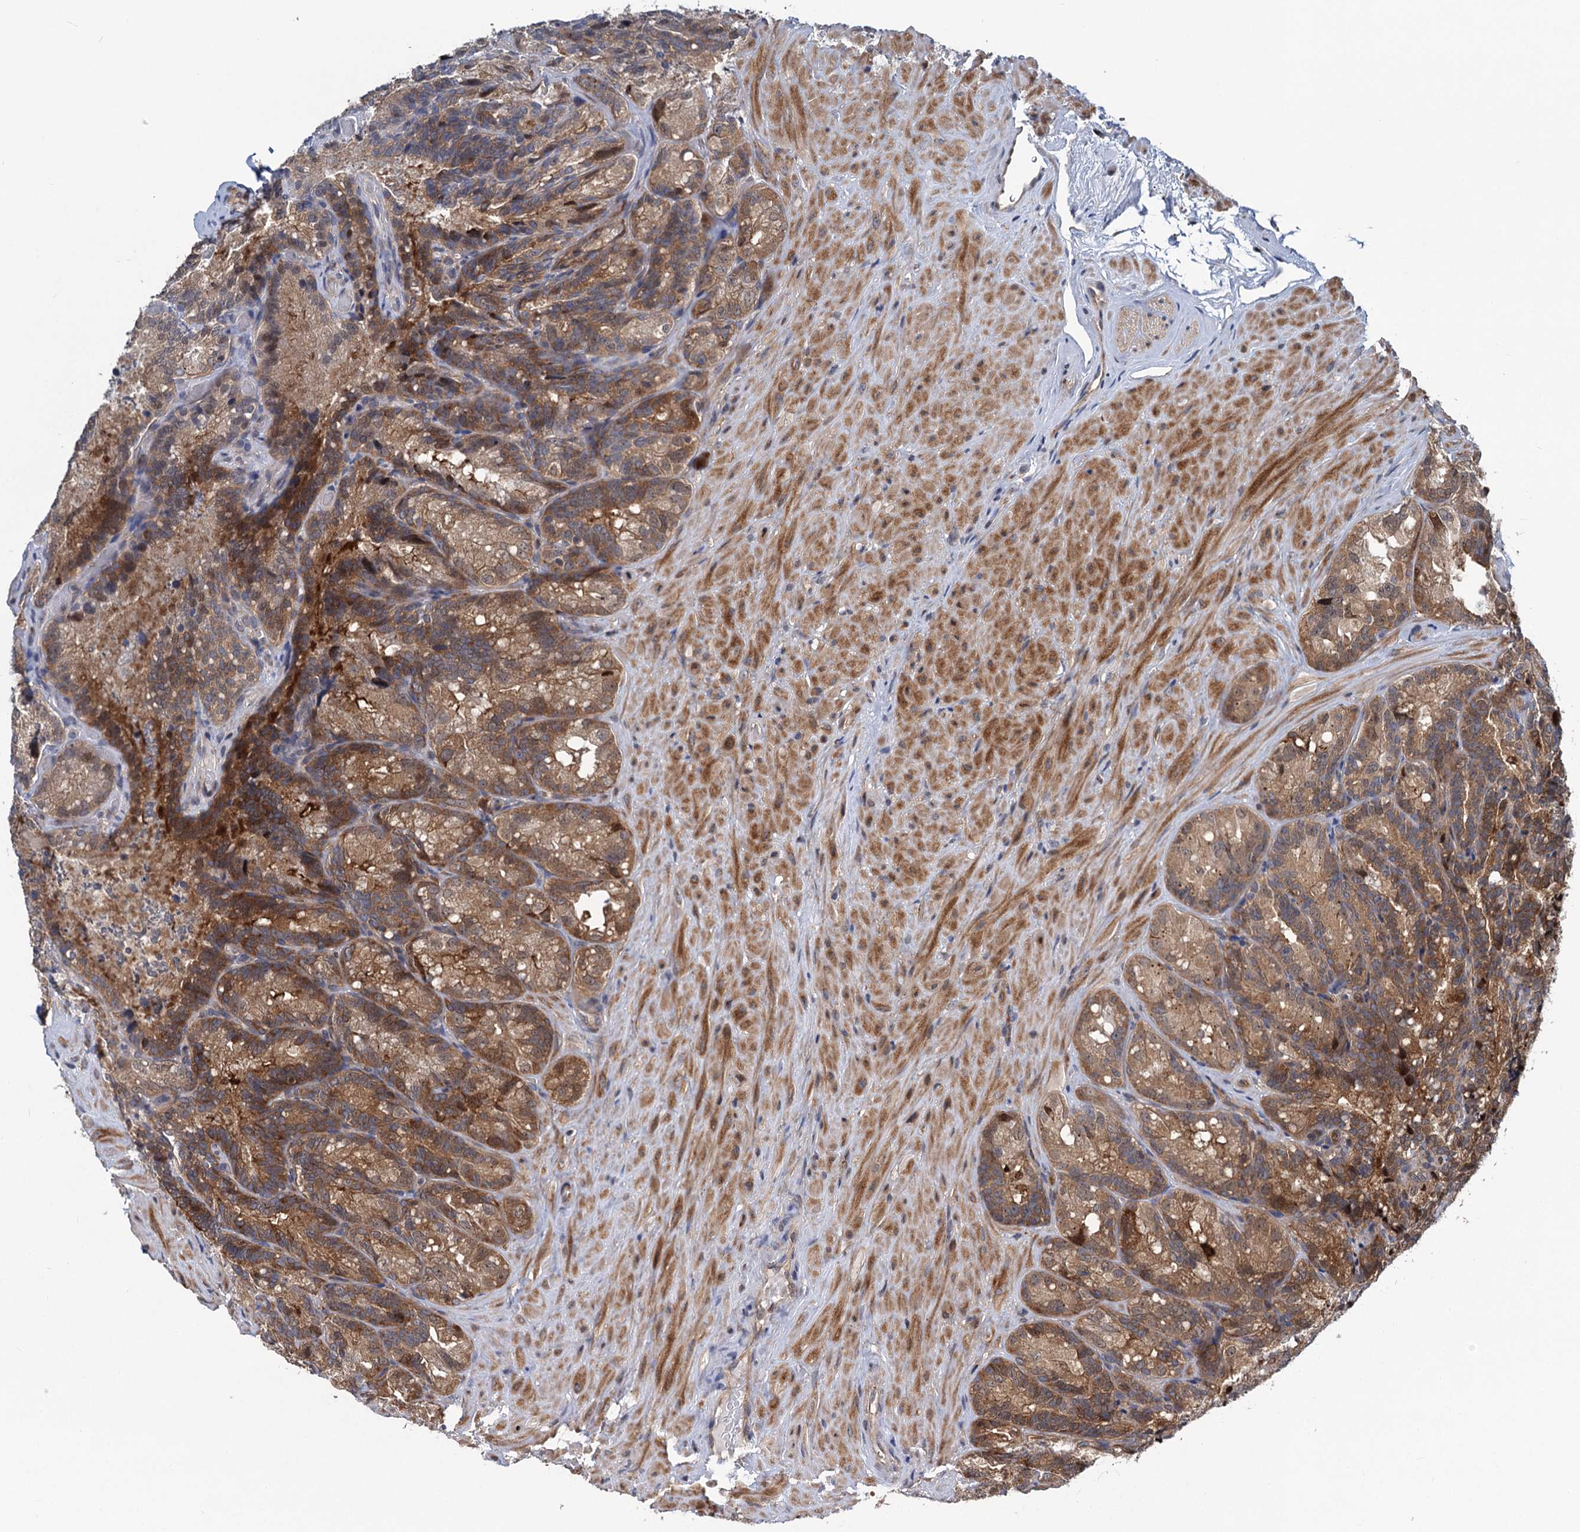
{"staining": {"intensity": "moderate", "quantity": ">75%", "location": "cytoplasmic/membranous"}, "tissue": "seminal vesicle", "cell_type": "Glandular cells", "image_type": "normal", "snomed": [{"axis": "morphology", "description": "Normal tissue, NOS"}, {"axis": "topography", "description": "Seminal veicle"}], "caption": "A medium amount of moderate cytoplasmic/membranous positivity is identified in approximately >75% of glandular cells in unremarkable seminal vesicle. (DAB (3,3'-diaminobenzidine) = brown stain, brightfield microscopy at high magnification).", "gene": "GPBP1", "patient": {"sex": "male", "age": 60}}